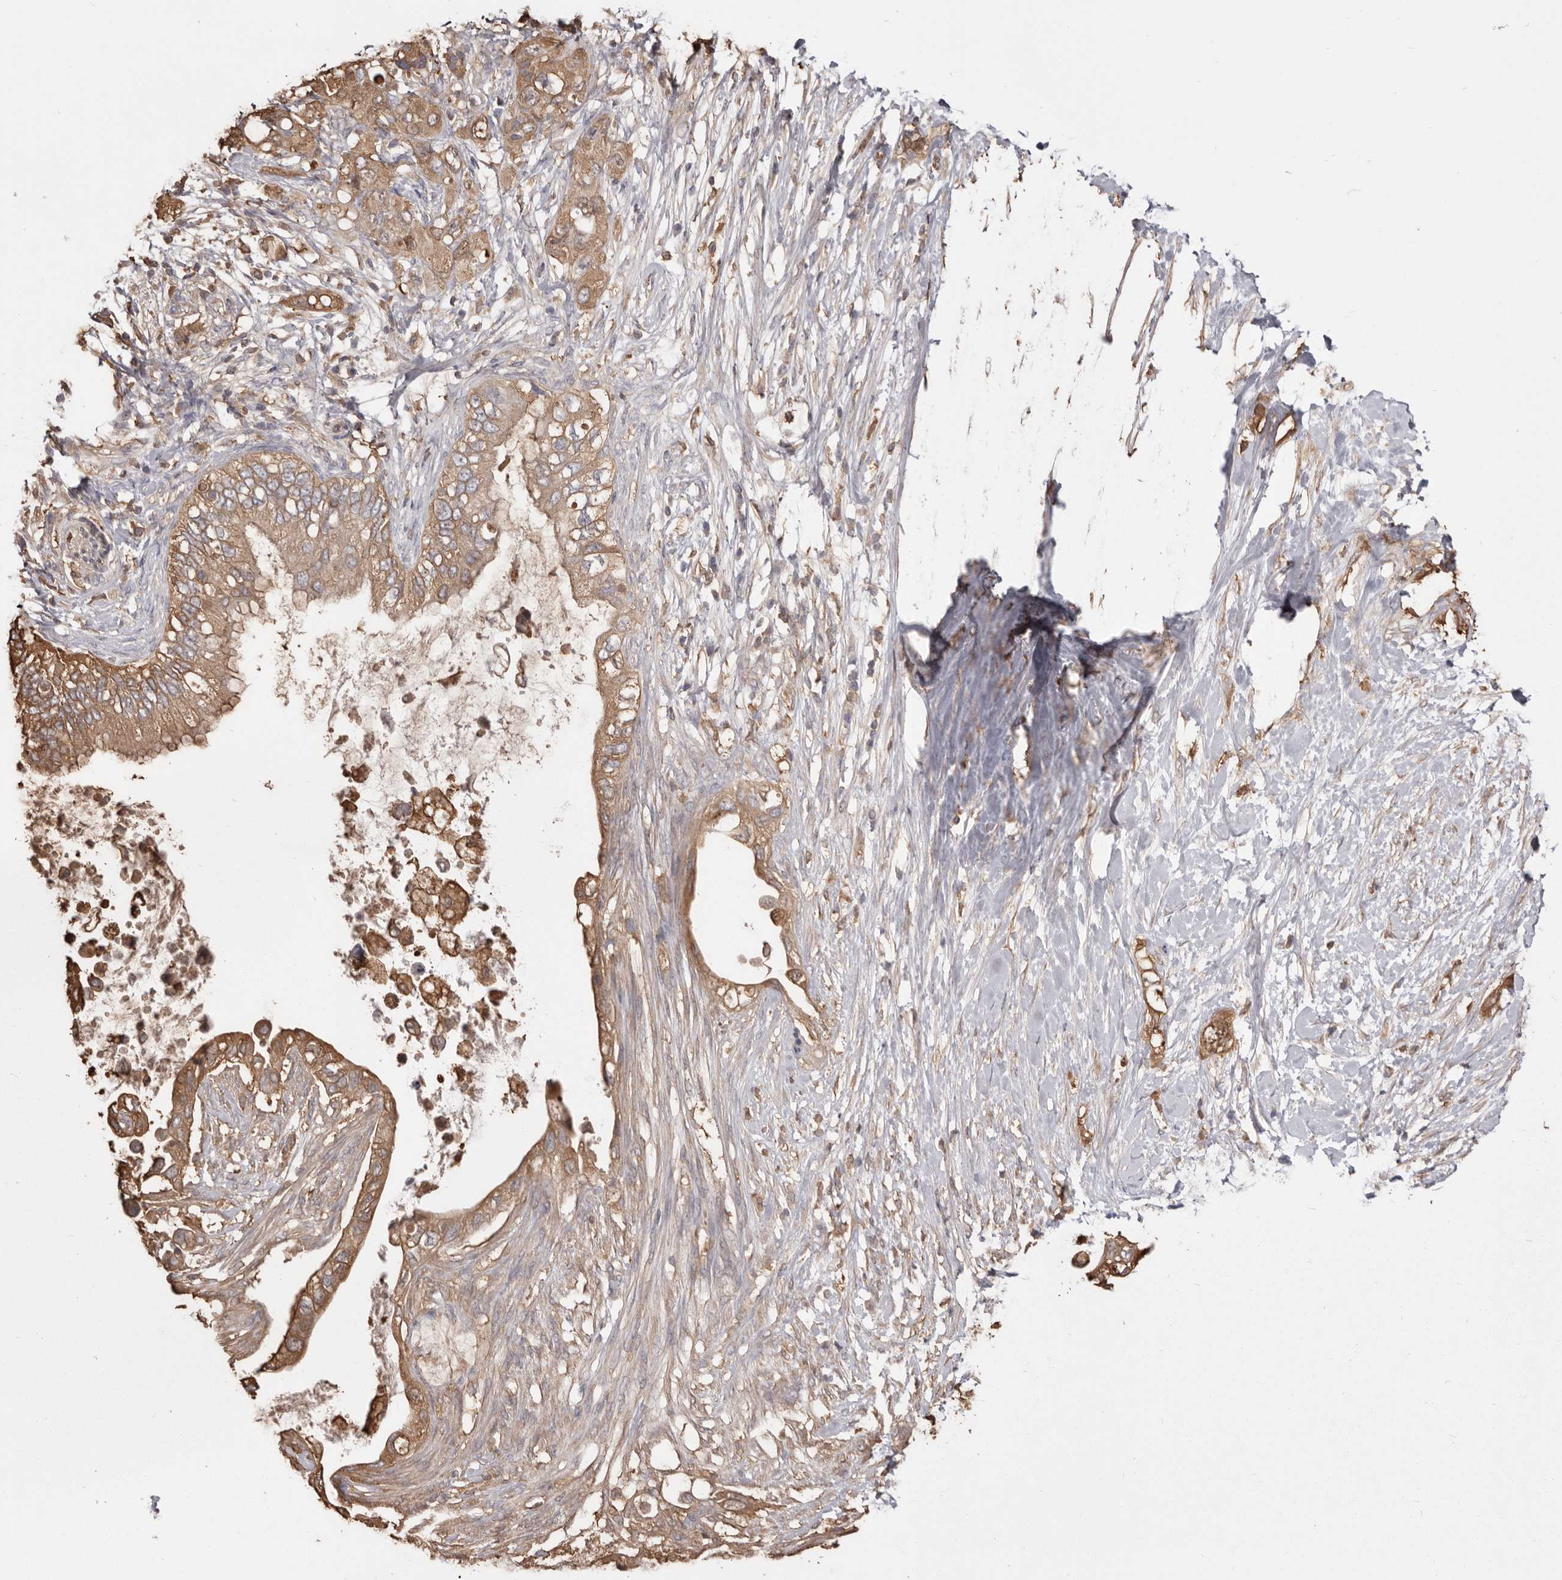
{"staining": {"intensity": "moderate", "quantity": ">75%", "location": "cytoplasmic/membranous"}, "tissue": "pancreatic cancer", "cell_type": "Tumor cells", "image_type": "cancer", "snomed": [{"axis": "morphology", "description": "Adenocarcinoma, NOS"}, {"axis": "topography", "description": "Pancreas"}], "caption": "Human pancreatic cancer (adenocarcinoma) stained for a protein (brown) reveals moderate cytoplasmic/membranous positive expression in about >75% of tumor cells.", "gene": "PKM", "patient": {"sex": "female", "age": 56}}